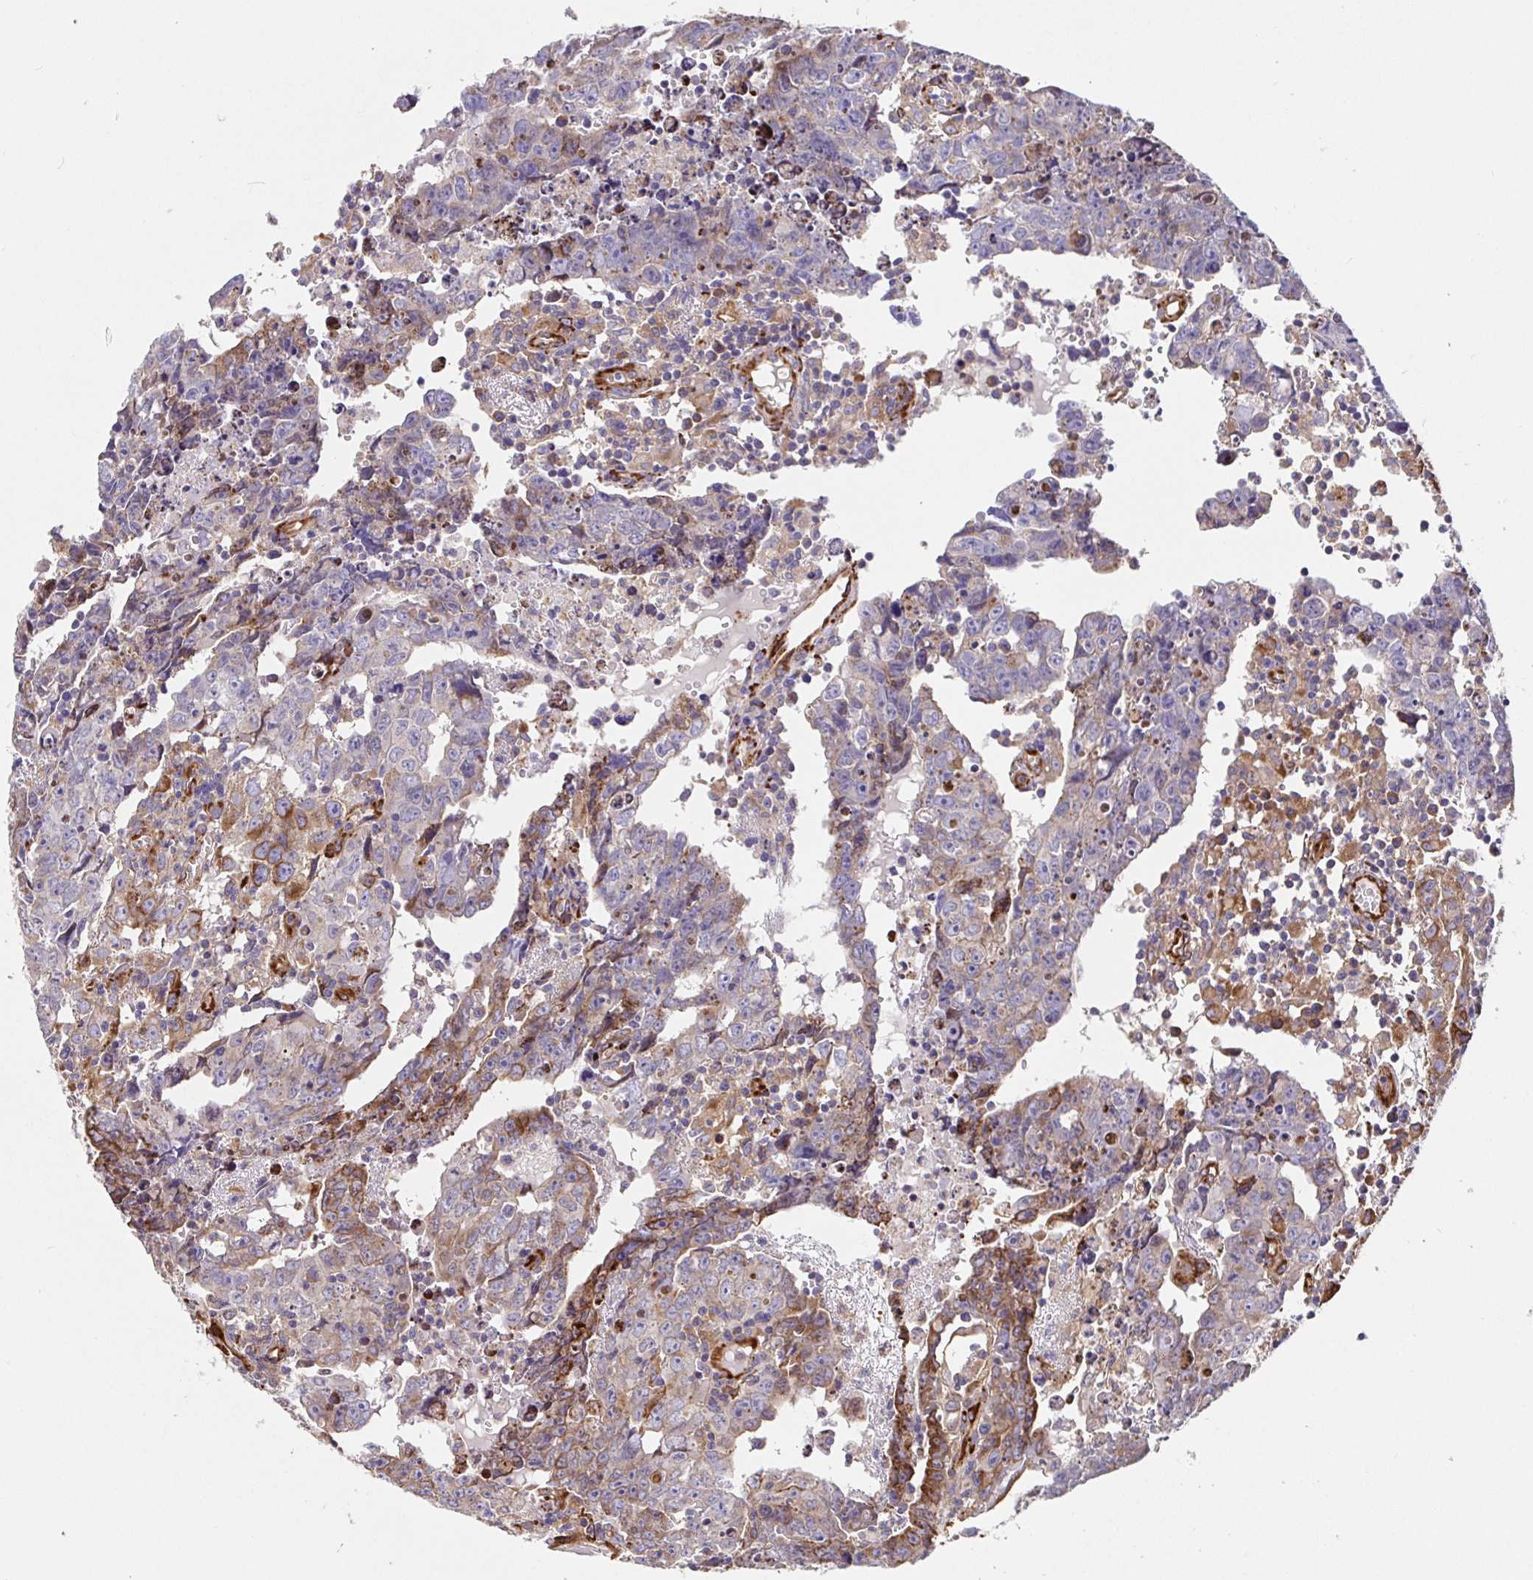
{"staining": {"intensity": "moderate", "quantity": "<25%", "location": "cytoplasmic/membranous"}, "tissue": "testis cancer", "cell_type": "Tumor cells", "image_type": "cancer", "snomed": [{"axis": "morphology", "description": "Carcinoma, Embryonal, NOS"}, {"axis": "topography", "description": "Testis"}], "caption": "DAB (3,3'-diaminobenzidine) immunohistochemical staining of testis cancer shows moderate cytoplasmic/membranous protein staining in approximately <25% of tumor cells.", "gene": "MAOA", "patient": {"sex": "male", "age": 22}}